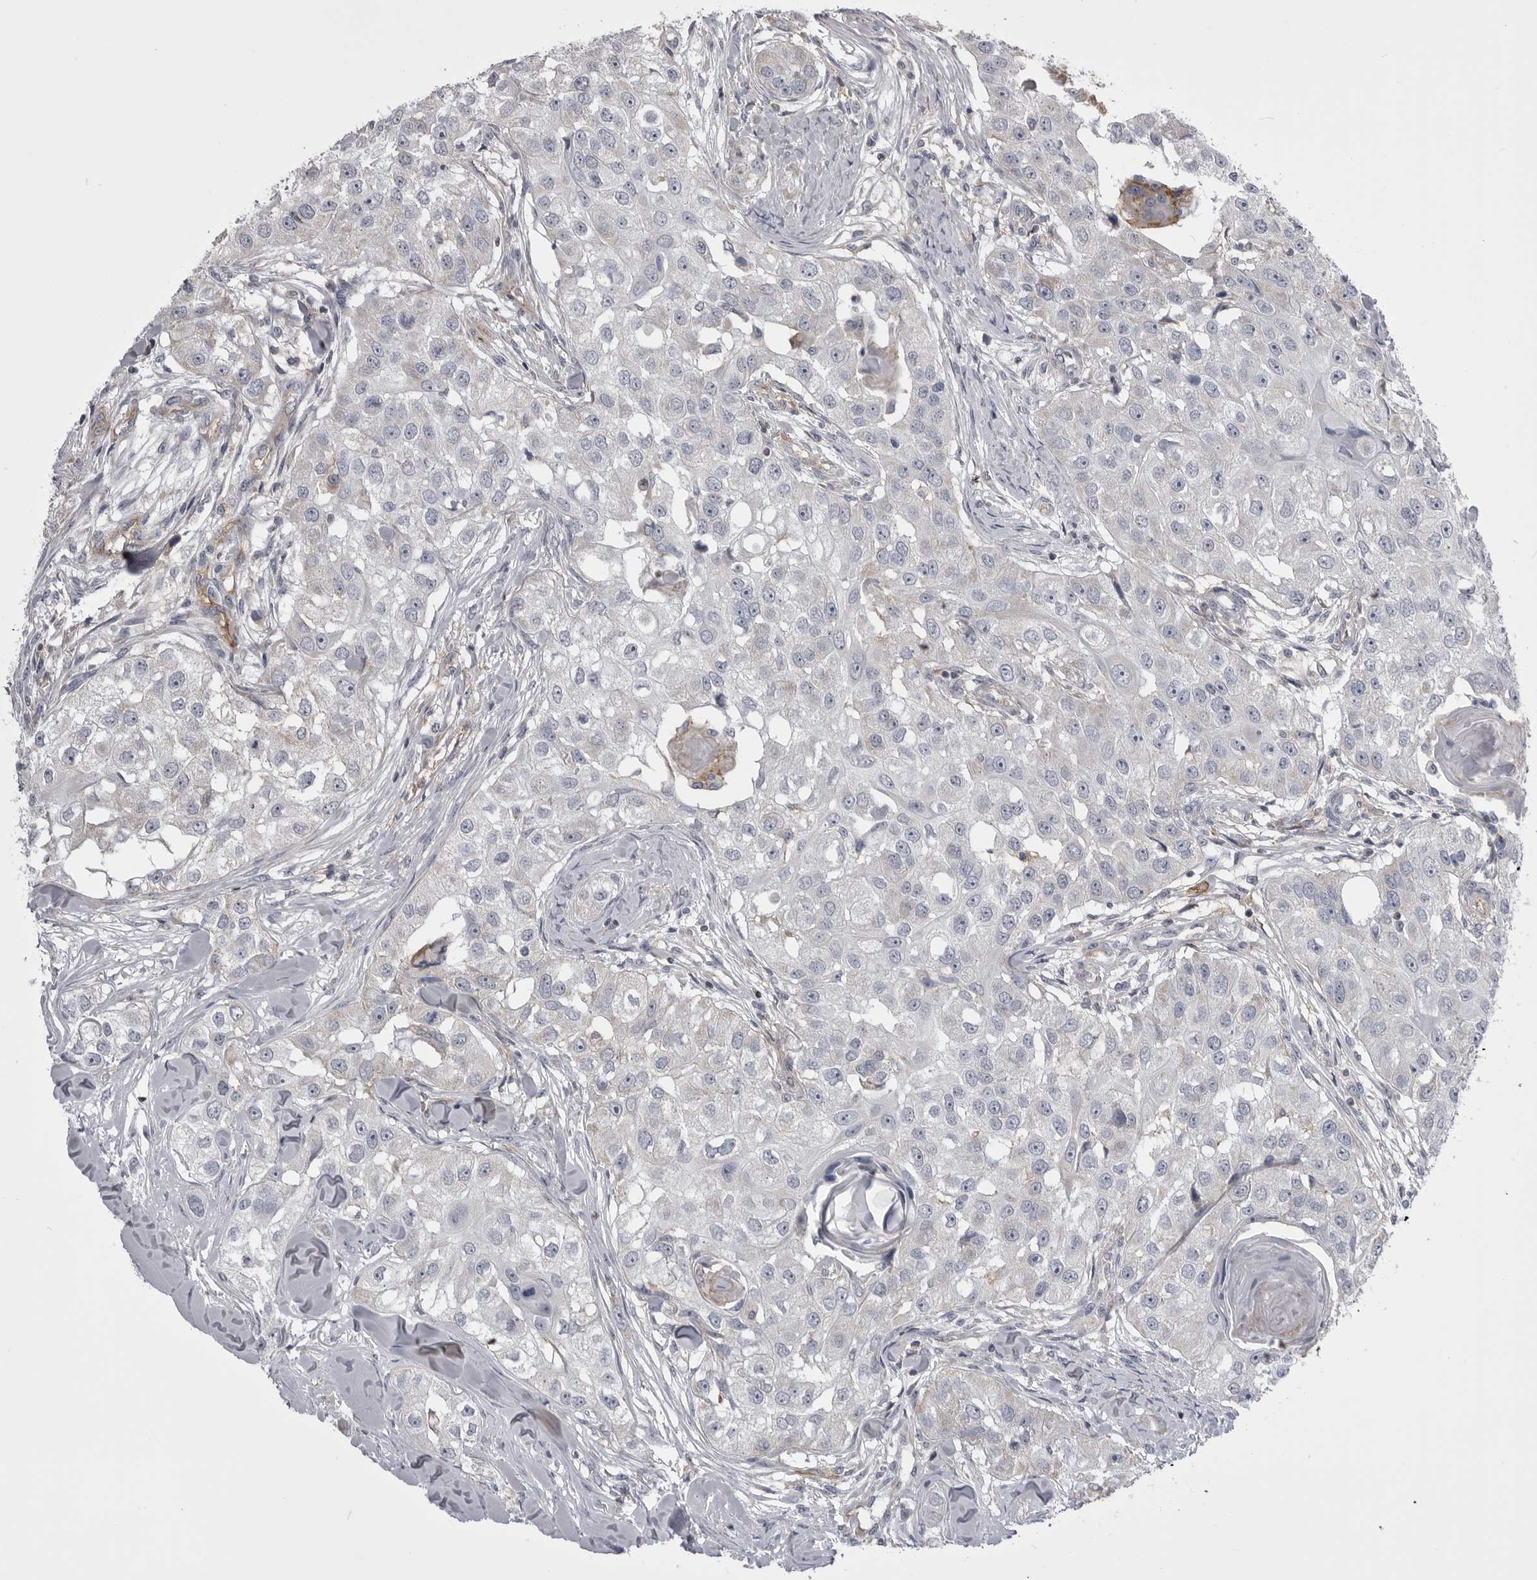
{"staining": {"intensity": "negative", "quantity": "none", "location": "none"}, "tissue": "head and neck cancer", "cell_type": "Tumor cells", "image_type": "cancer", "snomed": [{"axis": "morphology", "description": "Normal tissue, NOS"}, {"axis": "morphology", "description": "Squamous cell carcinoma, NOS"}, {"axis": "topography", "description": "Skeletal muscle"}, {"axis": "topography", "description": "Head-Neck"}], "caption": "Tumor cells are negative for brown protein staining in squamous cell carcinoma (head and neck). (DAB immunohistochemistry (IHC) with hematoxylin counter stain).", "gene": "OPLAH", "patient": {"sex": "male", "age": 51}}